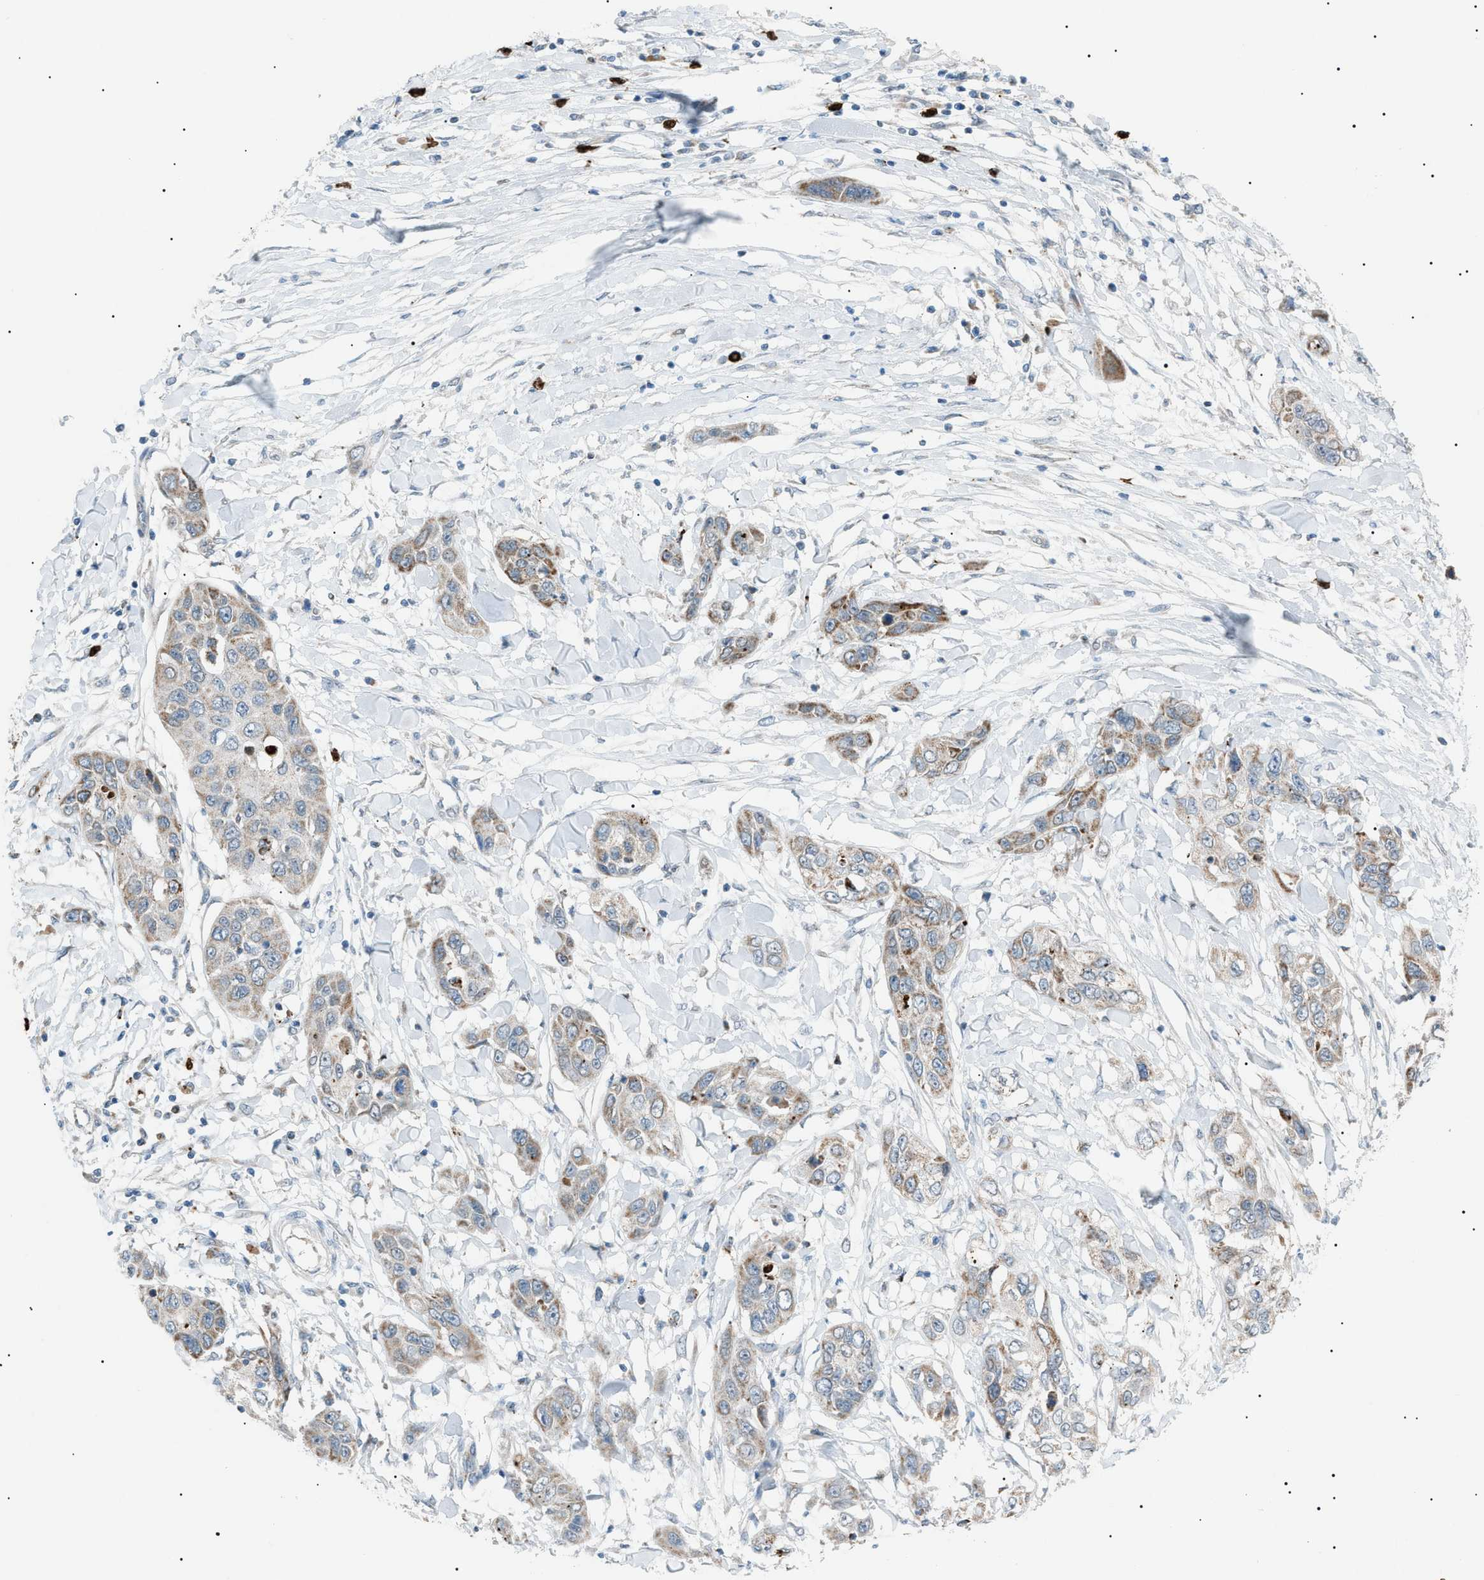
{"staining": {"intensity": "weak", "quantity": ">75%", "location": "cytoplasmic/membranous"}, "tissue": "pancreatic cancer", "cell_type": "Tumor cells", "image_type": "cancer", "snomed": [{"axis": "morphology", "description": "Adenocarcinoma, NOS"}, {"axis": "topography", "description": "Pancreas"}], "caption": "There is low levels of weak cytoplasmic/membranous expression in tumor cells of pancreatic cancer (adenocarcinoma), as demonstrated by immunohistochemical staining (brown color).", "gene": "ZNF516", "patient": {"sex": "female", "age": 70}}